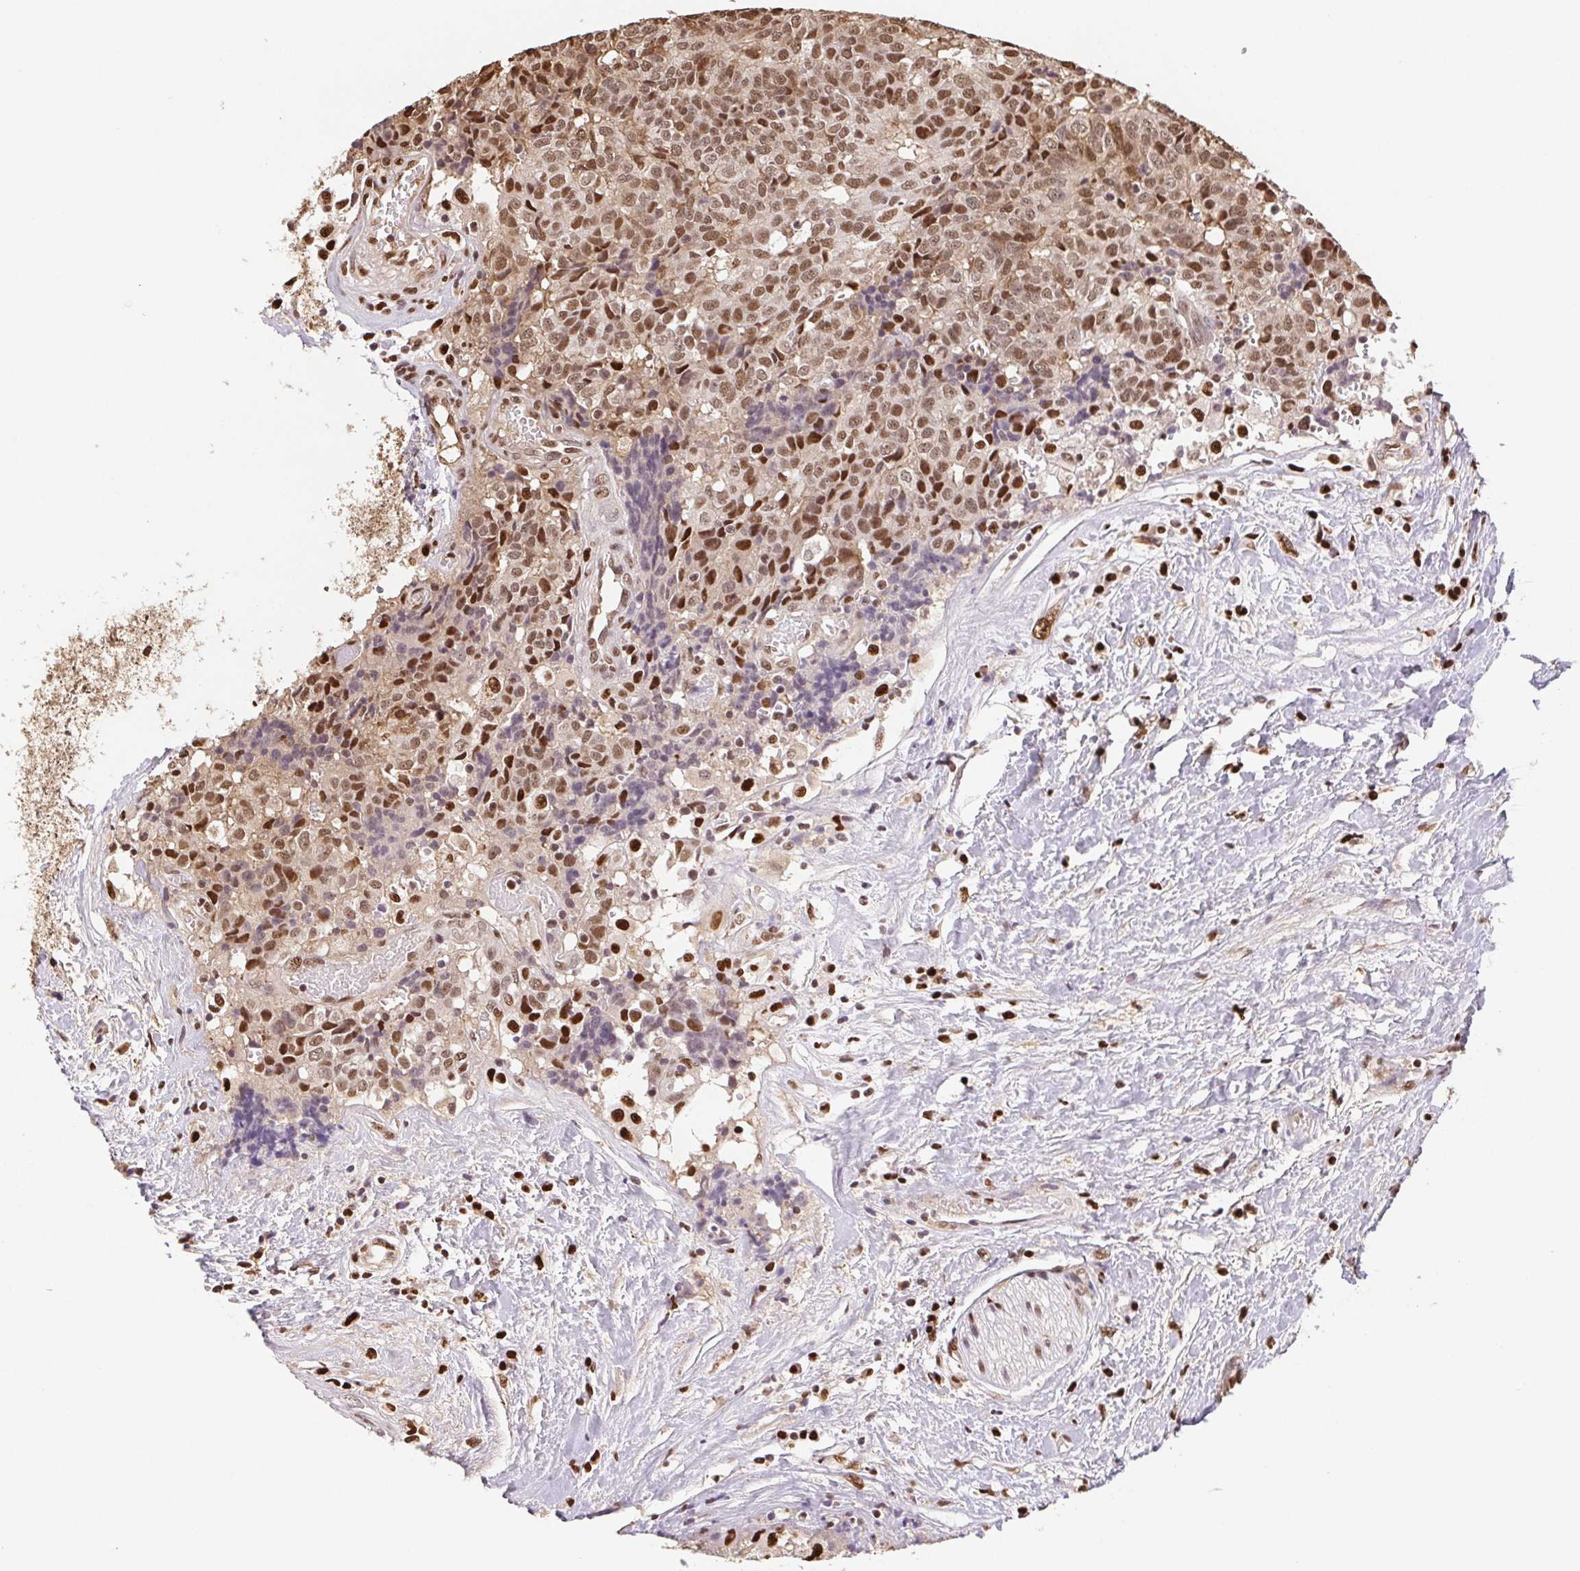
{"staining": {"intensity": "moderate", "quantity": ">75%", "location": "nuclear"}, "tissue": "prostate cancer", "cell_type": "Tumor cells", "image_type": "cancer", "snomed": [{"axis": "morphology", "description": "Adenocarcinoma, High grade"}, {"axis": "topography", "description": "Prostate and seminal vesicle, NOS"}], "caption": "Protein staining reveals moderate nuclear staining in approximately >75% of tumor cells in prostate cancer (high-grade adenocarcinoma).", "gene": "SET", "patient": {"sex": "male", "age": 60}}